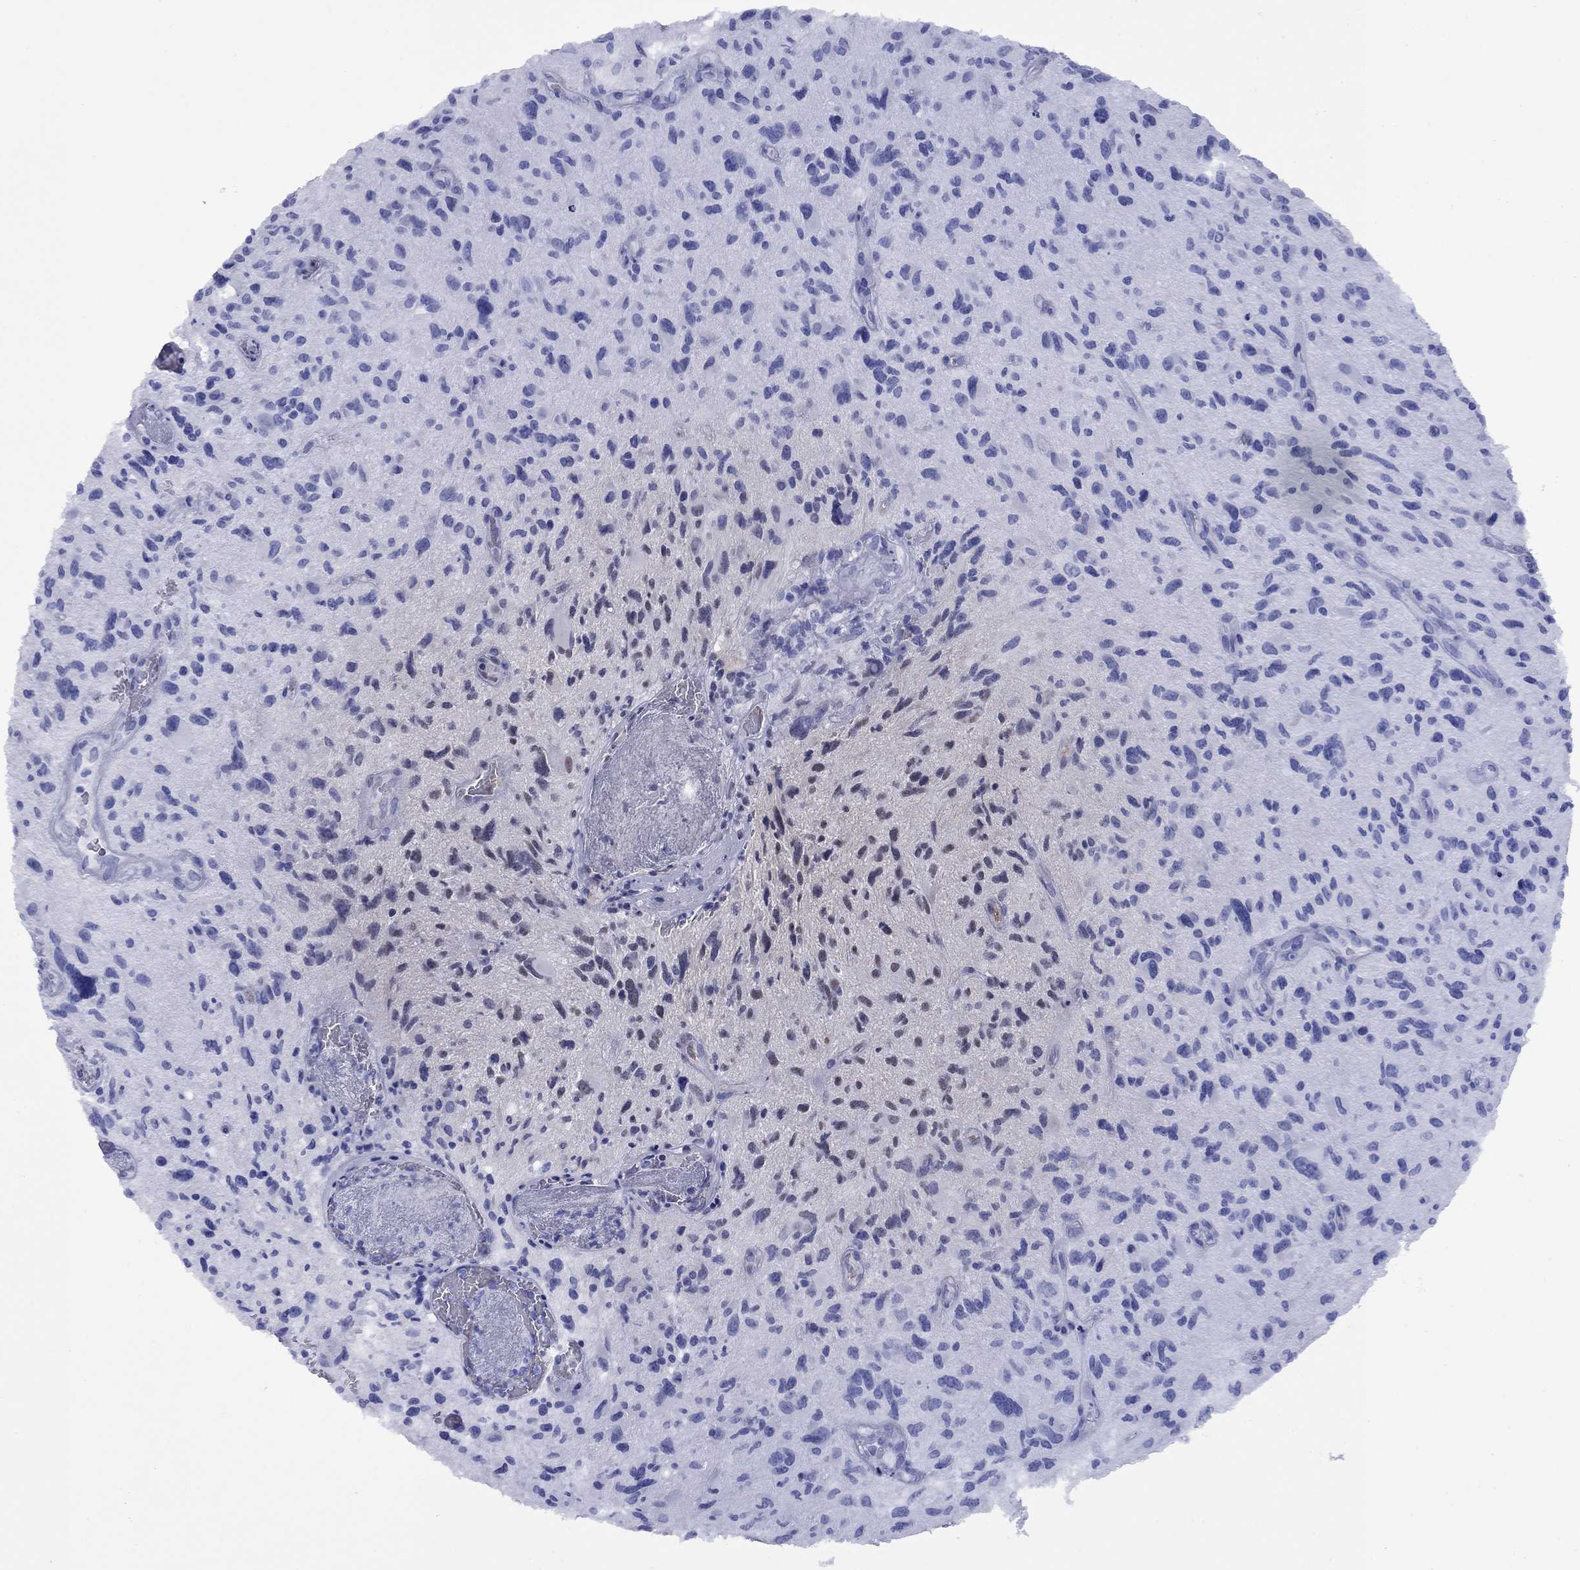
{"staining": {"intensity": "negative", "quantity": "none", "location": "none"}, "tissue": "glioma", "cell_type": "Tumor cells", "image_type": "cancer", "snomed": [{"axis": "morphology", "description": "Glioma, malignant, NOS"}, {"axis": "morphology", "description": "Glioma, malignant, High grade"}, {"axis": "topography", "description": "Brain"}], "caption": "This is a image of IHC staining of malignant glioma, which shows no expression in tumor cells.", "gene": "APOA2", "patient": {"sex": "female", "age": 71}}